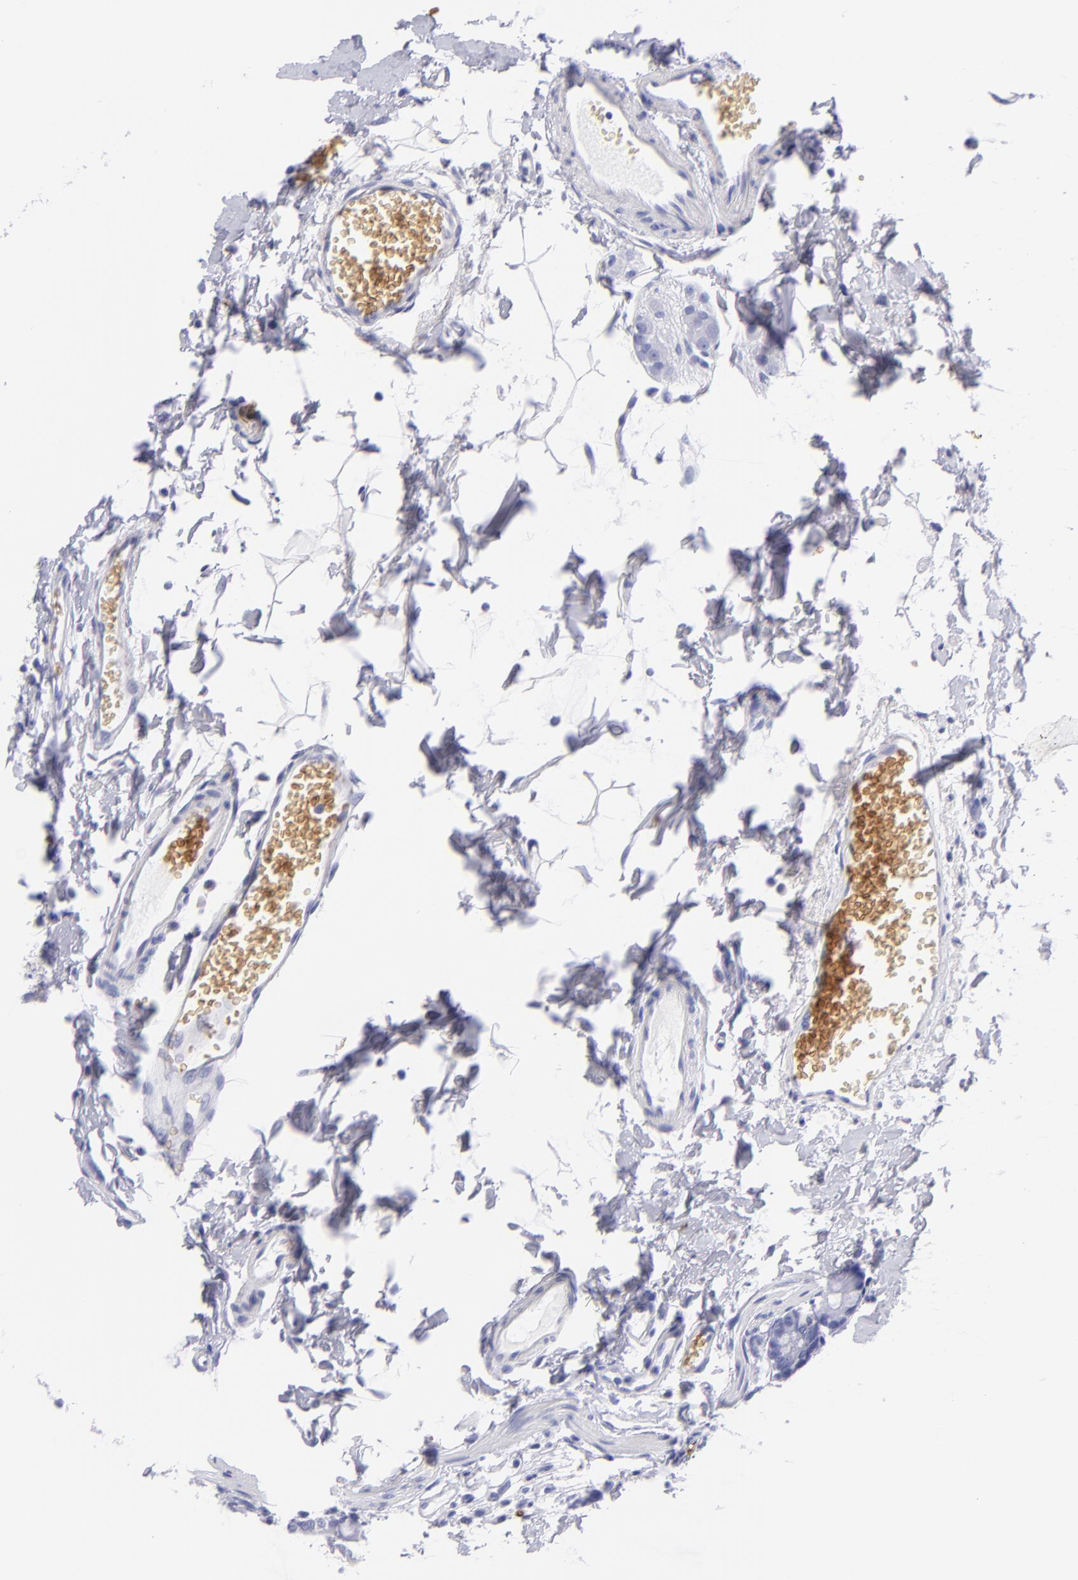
{"staining": {"intensity": "negative", "quantity": "none", "location": "none"}, "tissue": "small intestine", "cell_type": "Glandular cells", "image_type": "normal", "snomed": [{"axis": "morphology", "description": "Normal tissue, NOS"}, {"axis": "topography", "description": "Small intestine"}], "caption": "A high-resolution photomicrograph shows immunohistochemistry (IHC) staining of benign small intestine, which exhibits no significant positivity in glandular cells. (DAB IHC visualized using brightfield microscopy, high magnification).", "gene": "GYPA", "patient": {"sex": "female", "age": 61}}